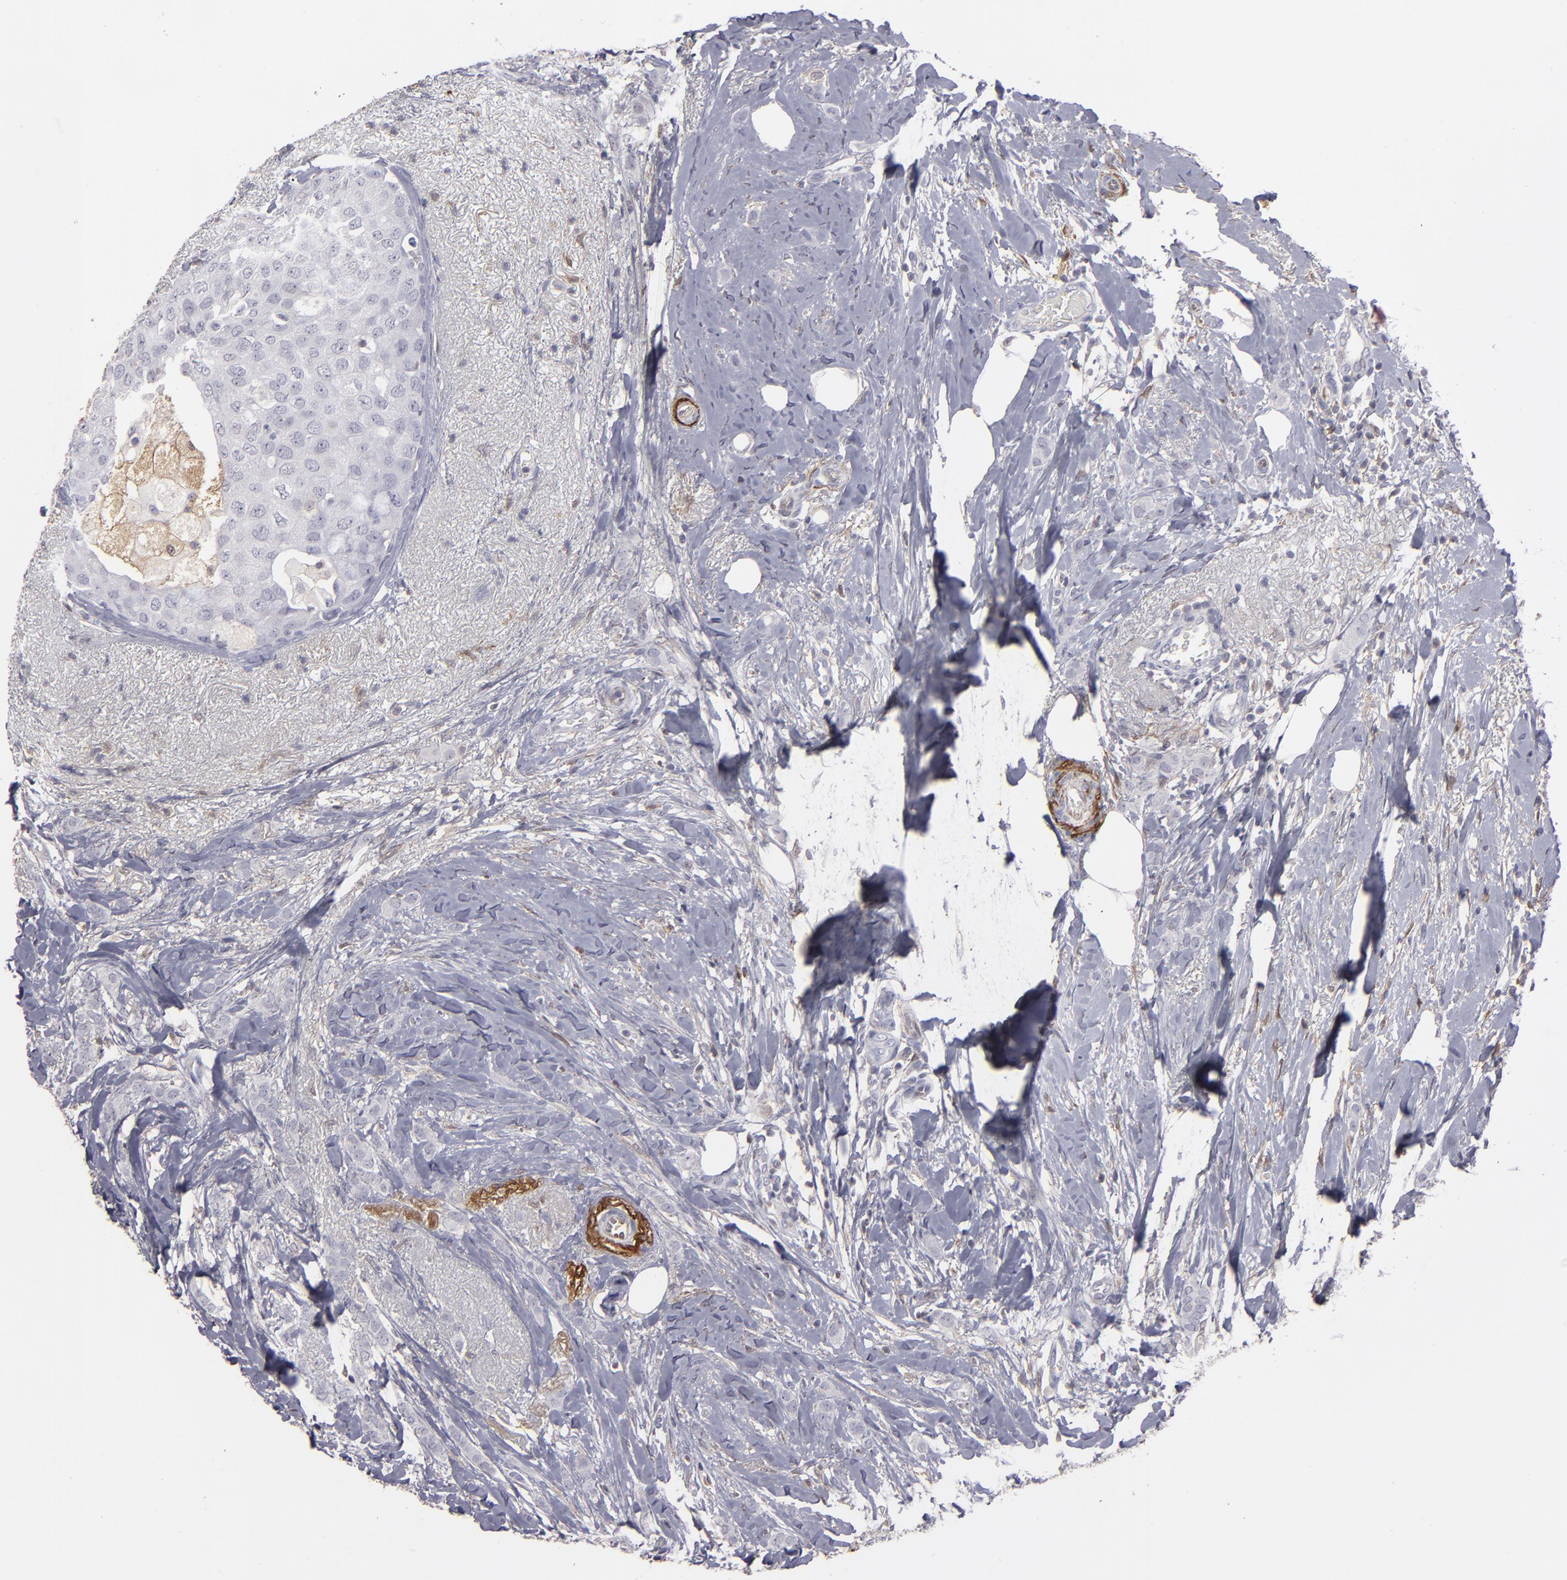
{"staining": {"intensity": "negative", "quantity": "none", "location": "none"}, "tissue": "breast cancer", "cell_type": "Tumor cells", "image_type": "cancer", "snomed": [{"axis": "morphology", "description": "Duct carcinoma"}, {"axis": "topography", "description": "Breast"}], "caption": "Immunohistochemistry photomicrograph of breast cancer stained for a protein (brown), which reveals no staining in tumor cells. (DAB (3,3'-diaminobenzidine) IHC with hematoxylin counter stain).", "gene": "SEMA3G", "patient": {"sex": "female", "age": 37}}